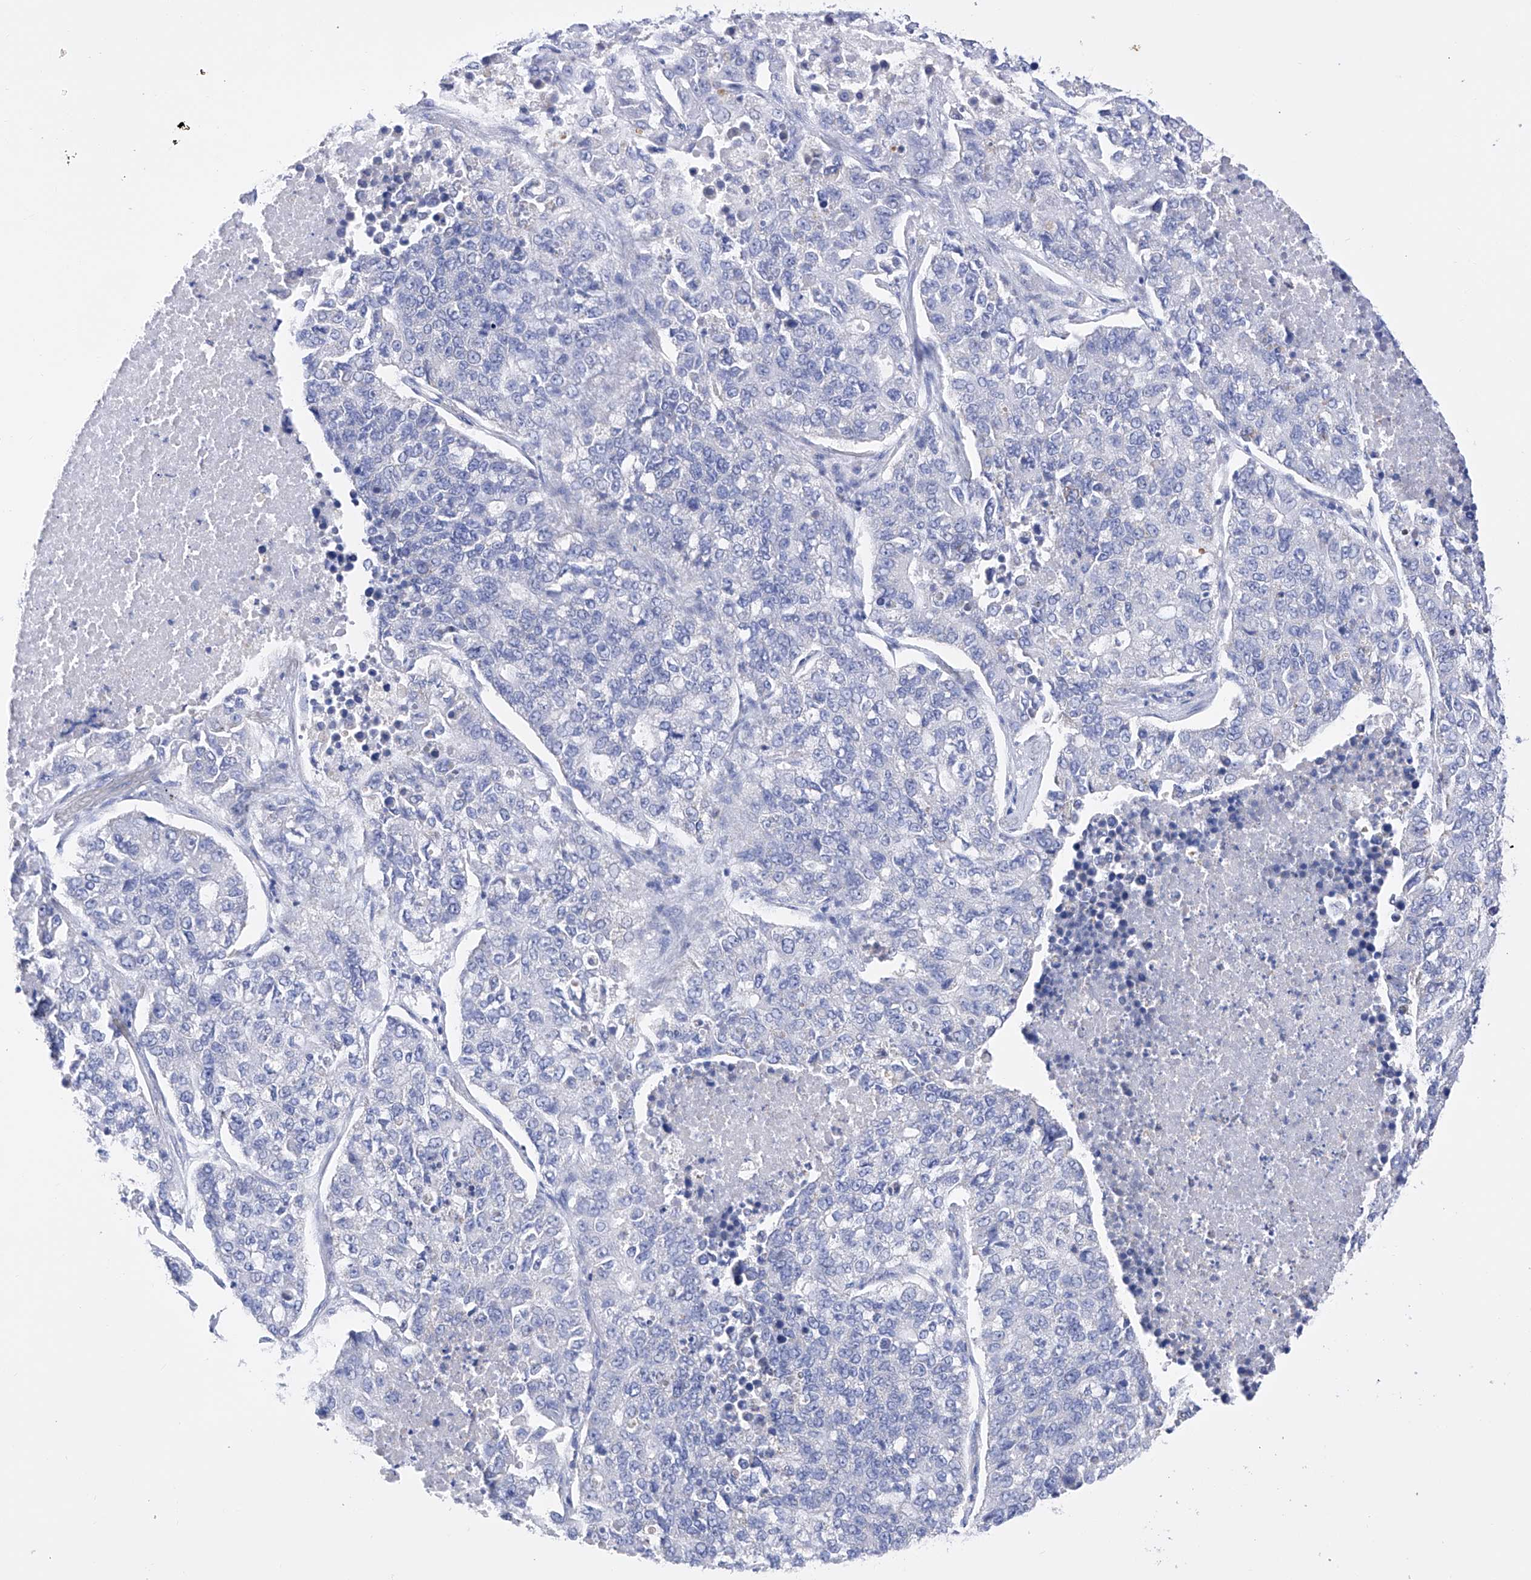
{"staining": {"intensity": "negative", "quantity": "none", "location": "none"}, "tissue": "lung cancer", "cell_type": "Tumor cells", "image_type": "cancer", "snomed": [{"axis": "morphology", "description": "Adenocarcinoma, NOS"}, {"axis": "topography", "description": "Lung"}], "caption": "Human lung adenocarcinoma stained for a protein using immunohistochemistry reveals no staining in tumor cells.", "gene": "FLG", "patient": {"sex": "male", "age": 49}}